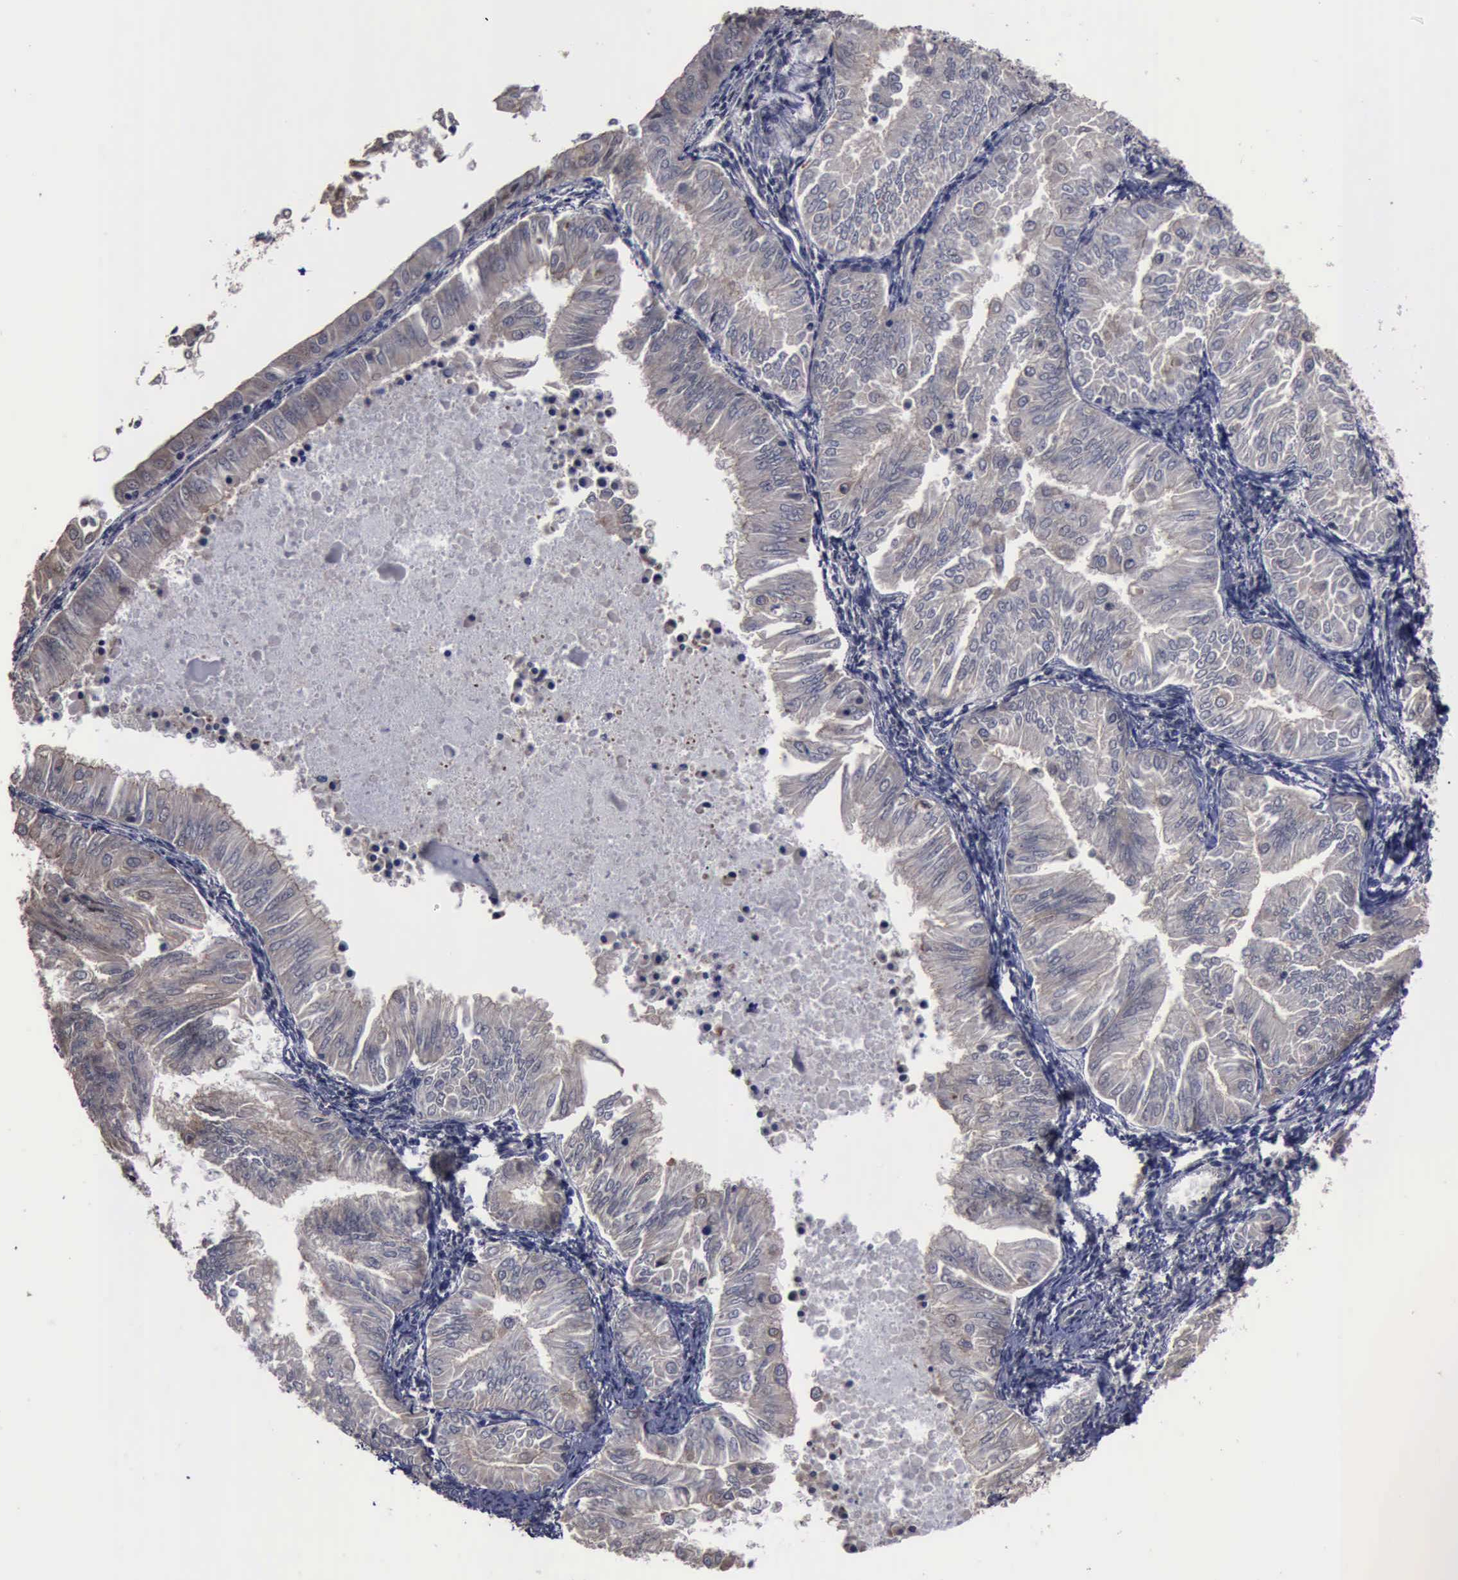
{"staining": {"intensity": "weak", "quantity": "<25%", "location": "cytoplasmic/membranous"}, "tissue": "endometrial cancer", "cell_type": "Tumor cells", "image_type": "cancer", "snomed": [{"axis": "morphology", "description": "Adenocarcinoma, NOS"}, {"axis": "topography", "description": "Endometrium"}], "caption": "Tumor cells are negative for protein expression in human adenocarcinoma (endometrial).", "gene": "CRKL", "patient": {"sex": "female", "age": 53}}